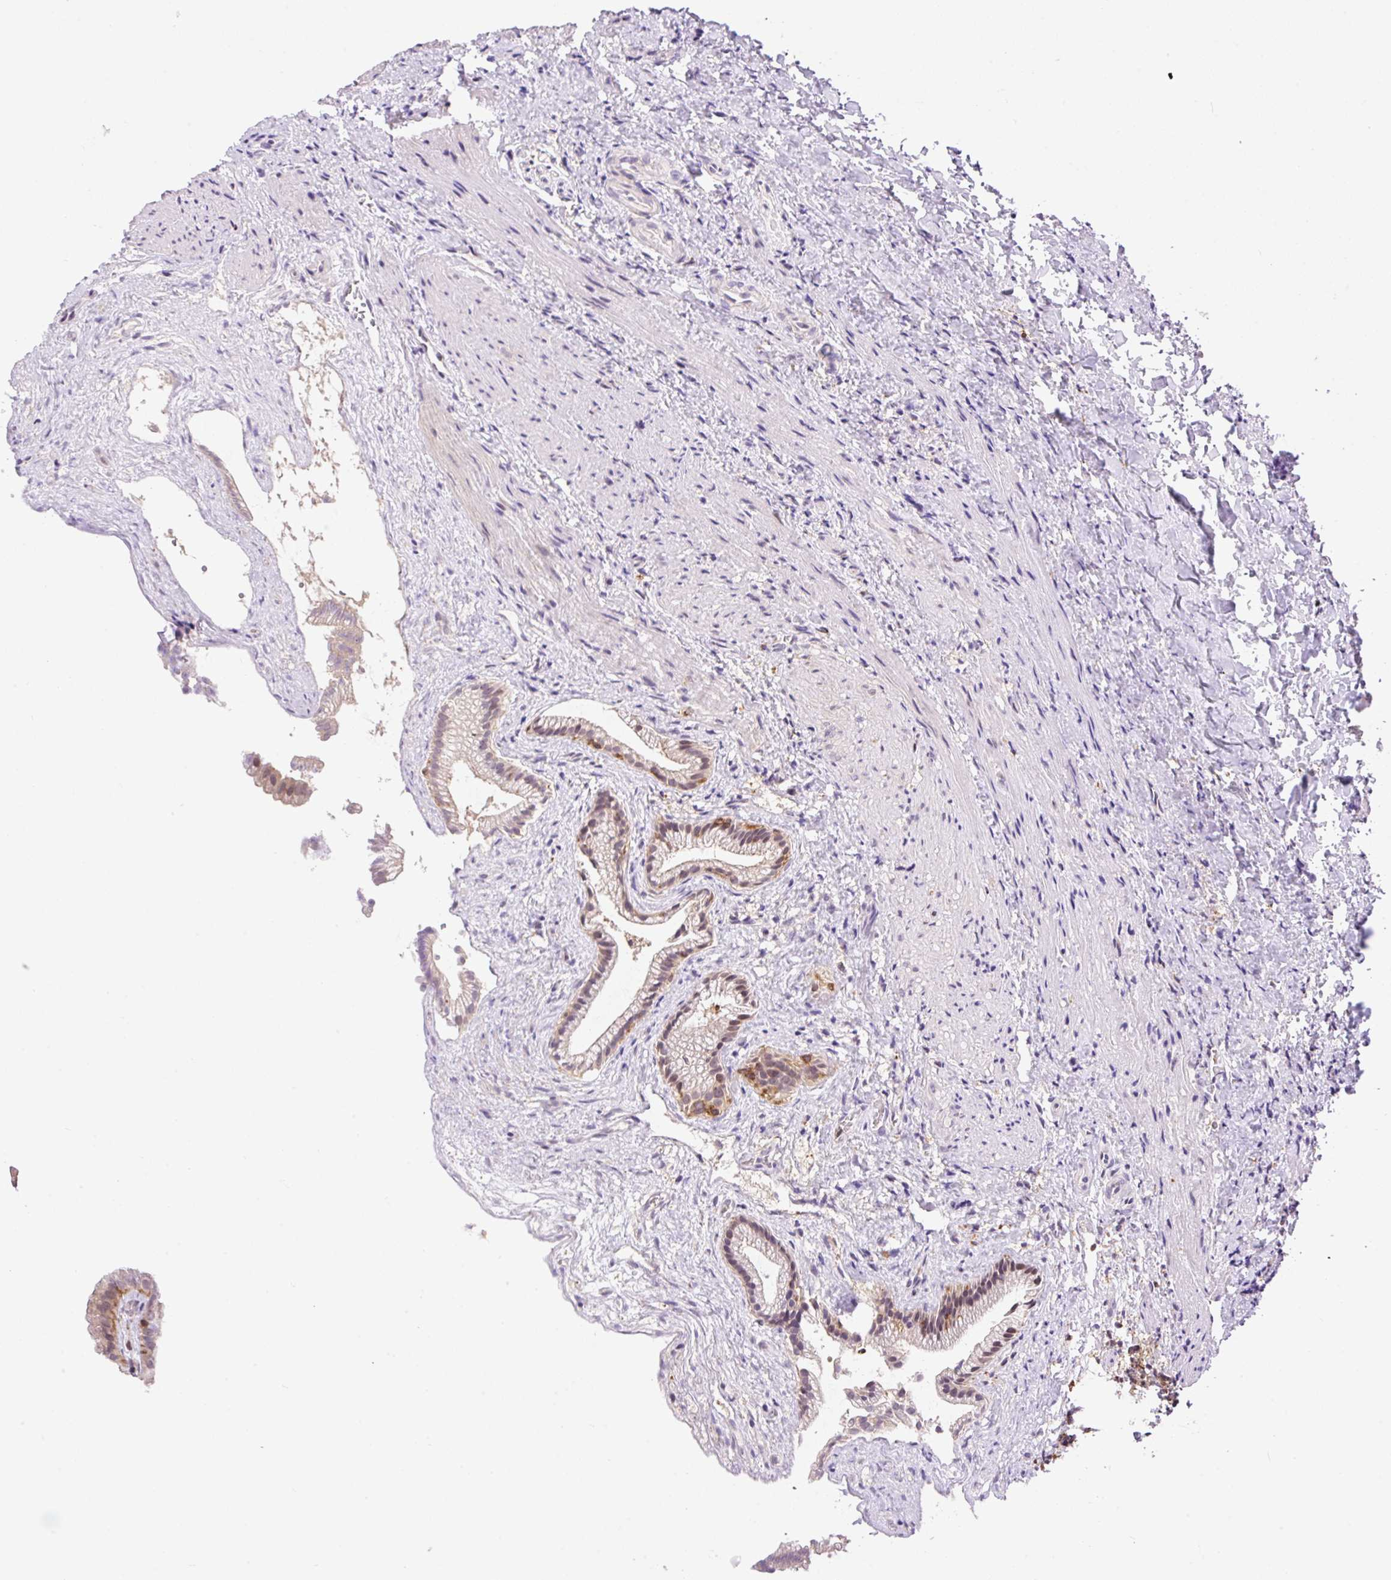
{"staining": {"intensity": "weak", "quantity": ">75%", "location": "cytoplasmic/membranous,nuclear"}, "tissue": "gallbladder", "cell_type": "Glandular cells", "image_type": "normal", "snomed": [{"axis": "morphology", "description": "Normal tissue, NOS"}, {"axis": "morphology", "description": "Inflammation, NOS"}, {"axis": "topography", "description": "Gallbladder"}], "caption": "Immunohistochemistry (IHC) image of benign gallbladder: human gallbladder stained using immunohistochemistry exhibits low levels of weak protein expression localized specifically in the cytoplasmic/membranous,nuclear of glandular cells, appearing as a cytoplasmic/membranous,nuclear brown color.", "gene": "CARD11", "patient": {"sex": "male", "age": 51}}